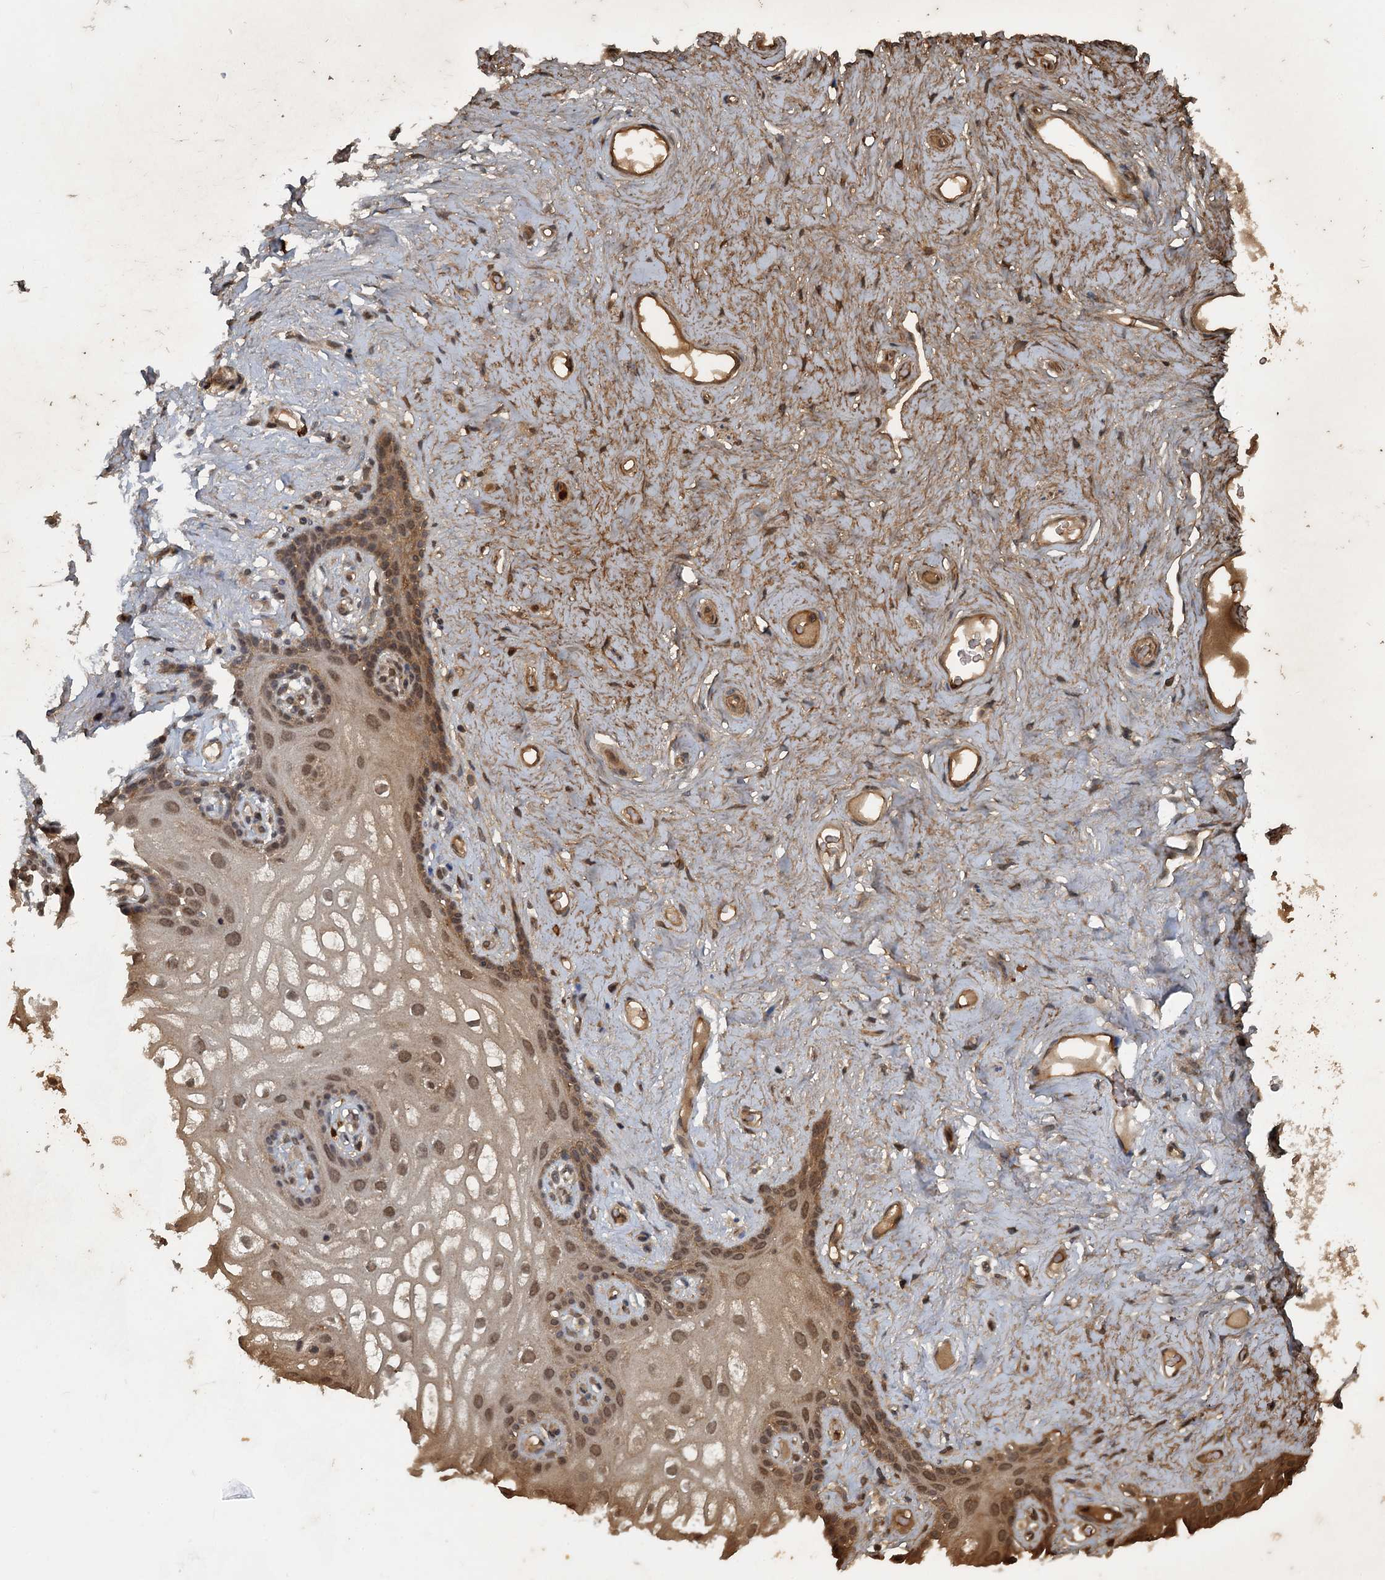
{"staining": {"intensity": "moderate", "quantity": "25%-75%", "location": "cytoplasmic/membranous,nuclear"}, "tissue": "vagina", "cell_type": "Squamous epithelial cells", "image_type": "normal", "snomed": [{"axis": "morphology", "description": "Normal tissue, NOS"}, {"axis": "topography", "description": "Vagina"}, {"axis": "topography", "description": "Peripheral nerve tissue"}], "caption": "Protein positivity by immunohistochemistry (IHC) shows moderate cytoplasmic/membranous,nuclear expression in about 25%-75% of squamous epithelial cells in unremarkable vagina. Ihc stains the protein of interest in brown and the nuclei are stained blue.", "gene": "GPI", "patient": {"sex": "female", "age": 71}}